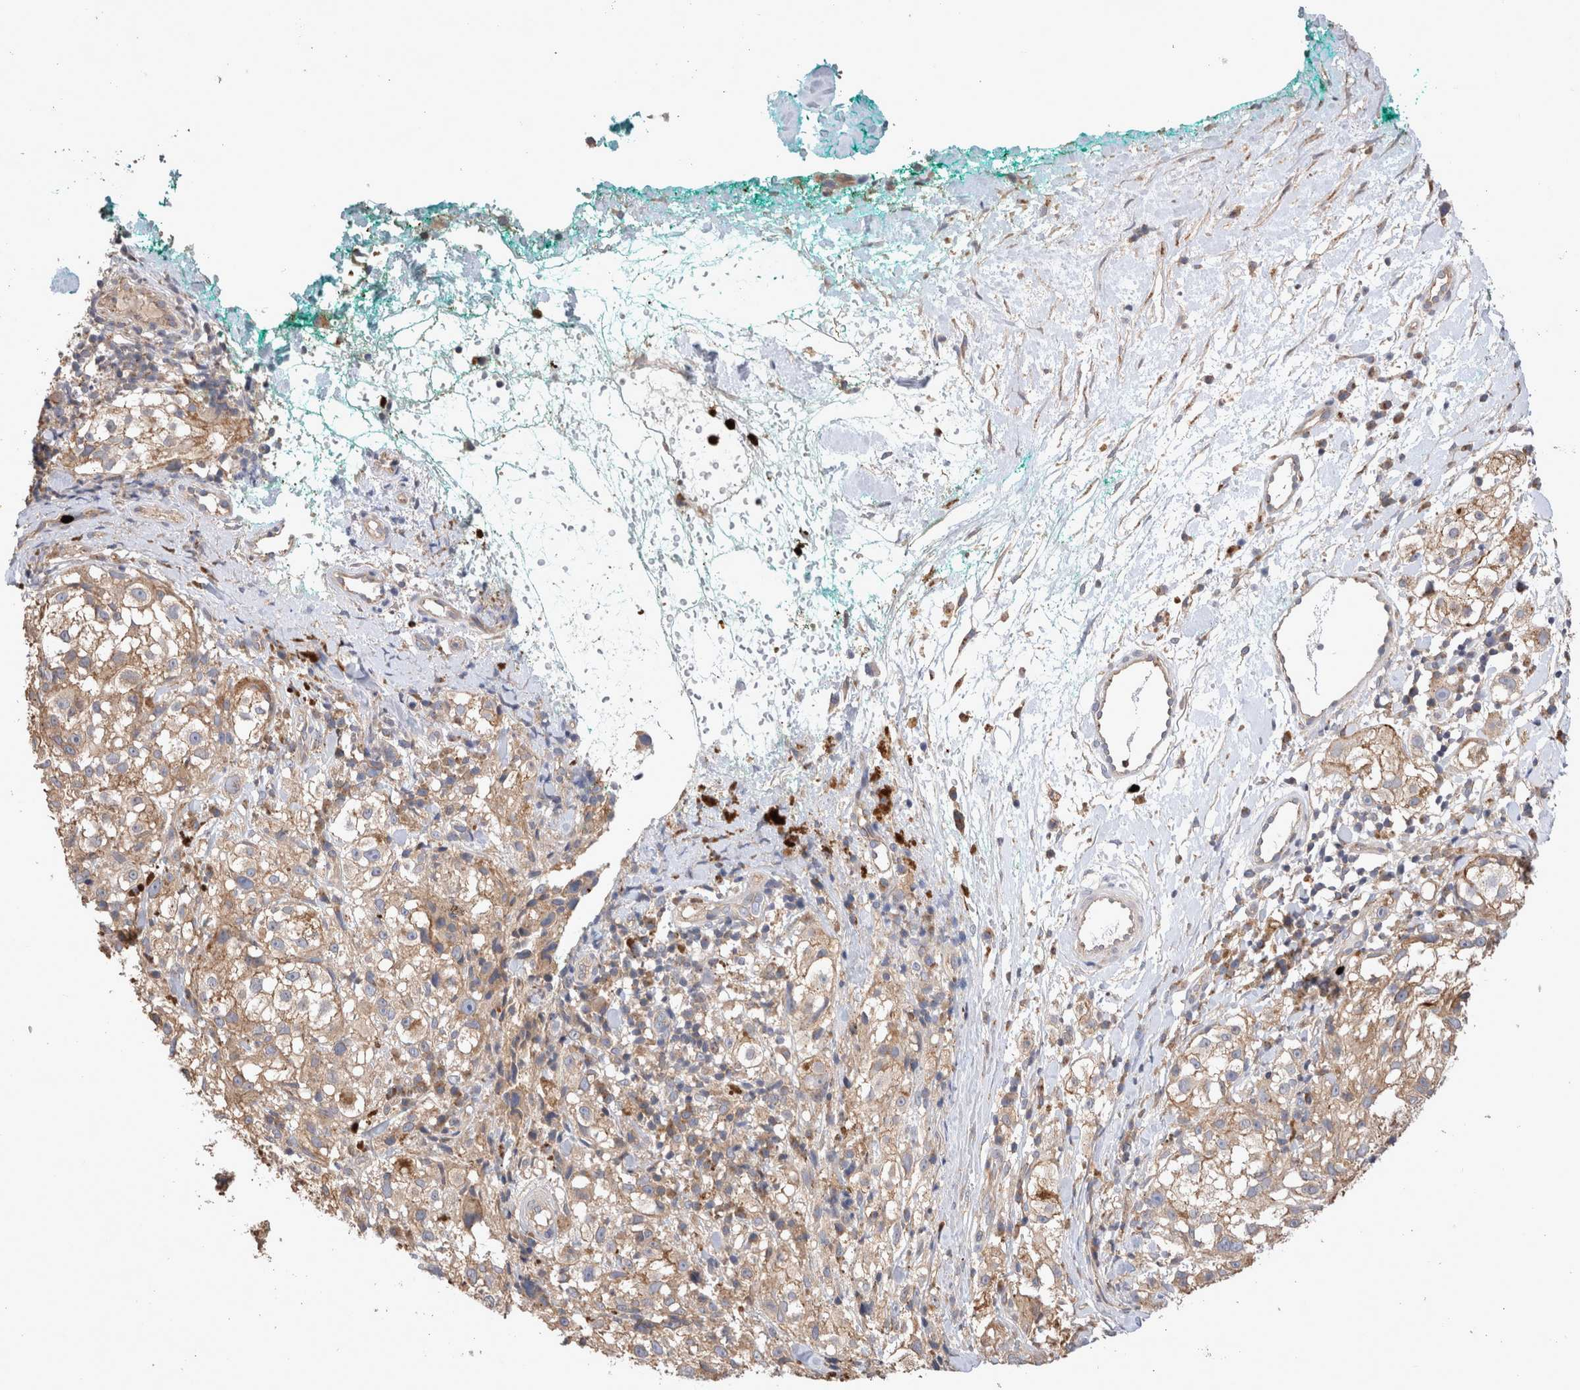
{"staining": {"intensity": "weak", "quantity": ">75%", "location": "cytoplasmic/membranous"}, "tissue": "melanoma", "cell_type": "Tumor cells", "image_type": "cancer", "snomed": [{"axis": "morphology", "description": "Necrosis, NOS"}, {"axis": "morphology", "description": "Malignant melanoma, NOS"}, {"axis": "topography", "description": "Skin"}], "caption": "Melanoma stained with a protein marker demonstrates weak staining in tumor cells.", "gene": "NXT2", "patient": {"sex": "female", "age": 87}}